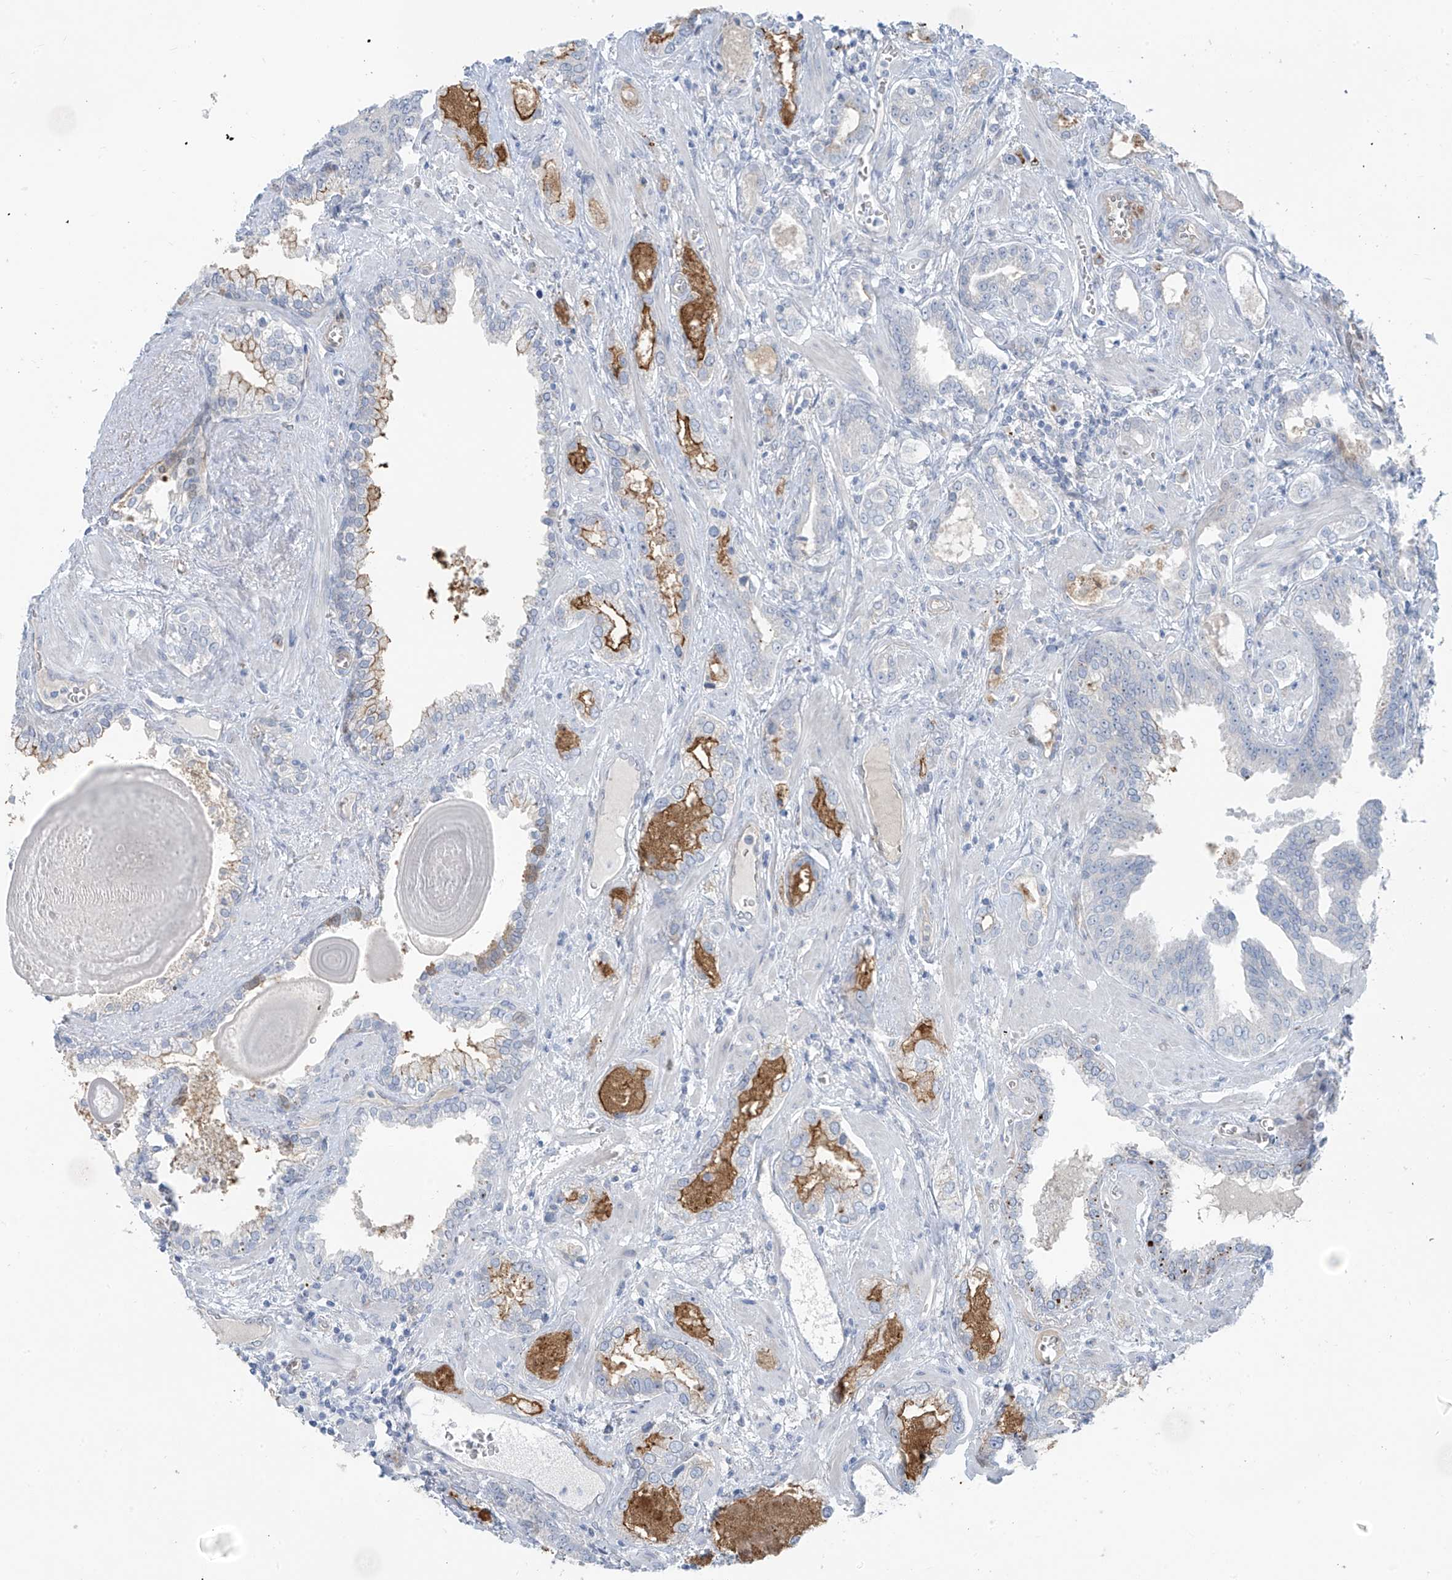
{"staining": {"intensity": "moderate", "quantity": "<25%", "location": "cytoplasmic/membranous"}, "tissue": "prostate cancer", "cell_type": "Tumor cells", "image_type": "cancer", "snomed": [{"axis": "morphology", "description": "Adenocarcinoma, High grade"}, {"axis": "topography", "description": "Prostate and seminal vesicle, NOS"}], "caption": "The photomicrograph reveals a brown stain indicating the presence of a protein in the cytoplasmic/membranous of tumor cells in high-grade adenocarcinoma (prostate).", "gene": "ZNF793", "patient": {"sex": "male", "age": 67}}